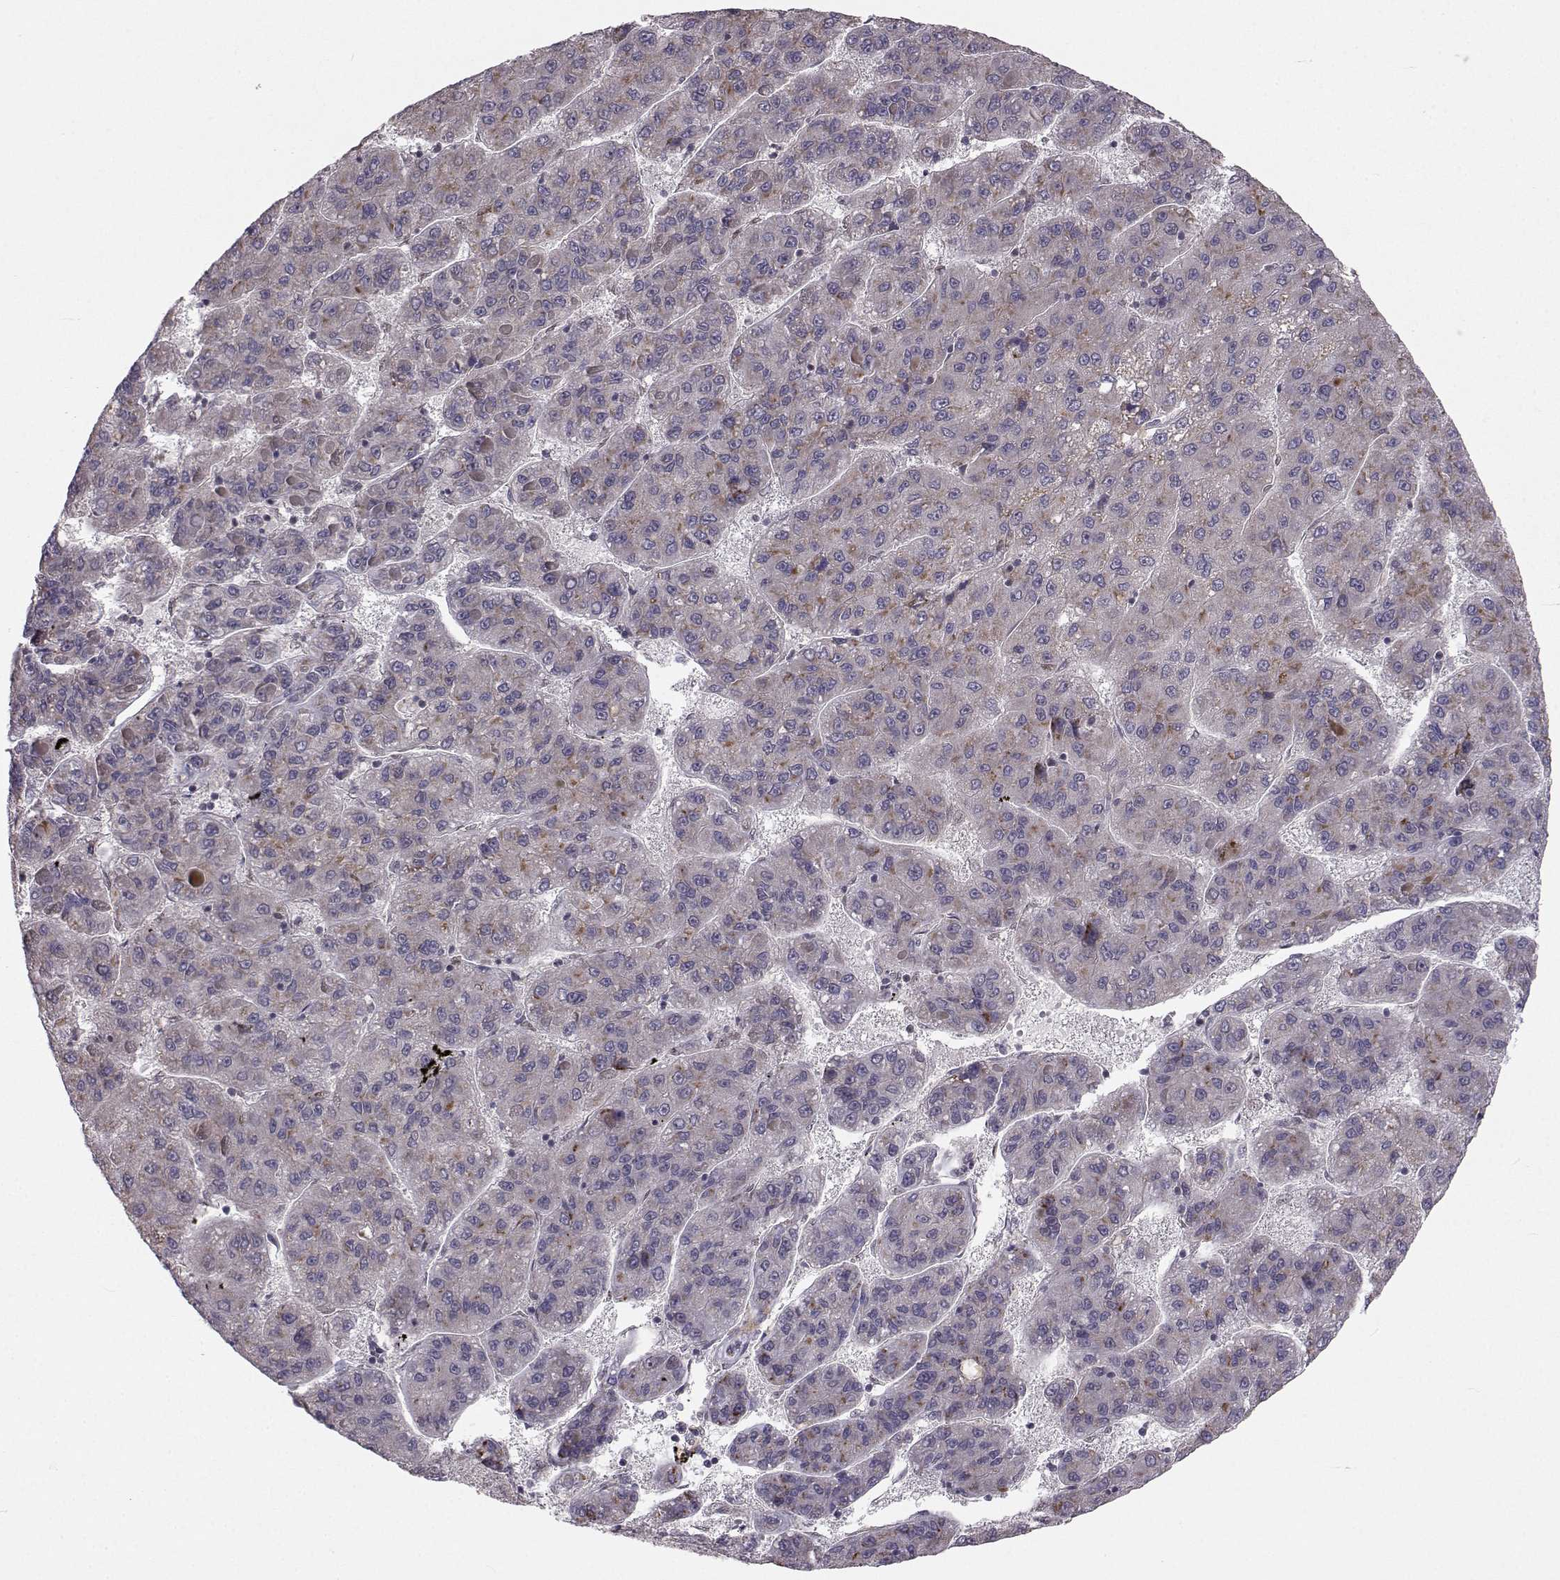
{"staining": {"intensity": "moderate", "quantity": "<25%", "location": "cytoplasmic/membranous"}, "tissue": "liver cancer", "cell_type": "Tumor cells", "image_type": "cancer", "snomed": [{"axis": "morphology", "description": "Carcinoma, Hepatocellular, NOS"}, {"axis": "topography", "description": "Liver"}], "caption": "Immunohistochemistry (IHC) (DAB) staining of hepatocellular carcinoma (liver) displays moderate cytoplasmic/membranous protein positivity in about <25% of tumor cells. Nuclei are stained in blue.", "gene": "PKN2", "patient": {"sex": "female", "age": 82}}